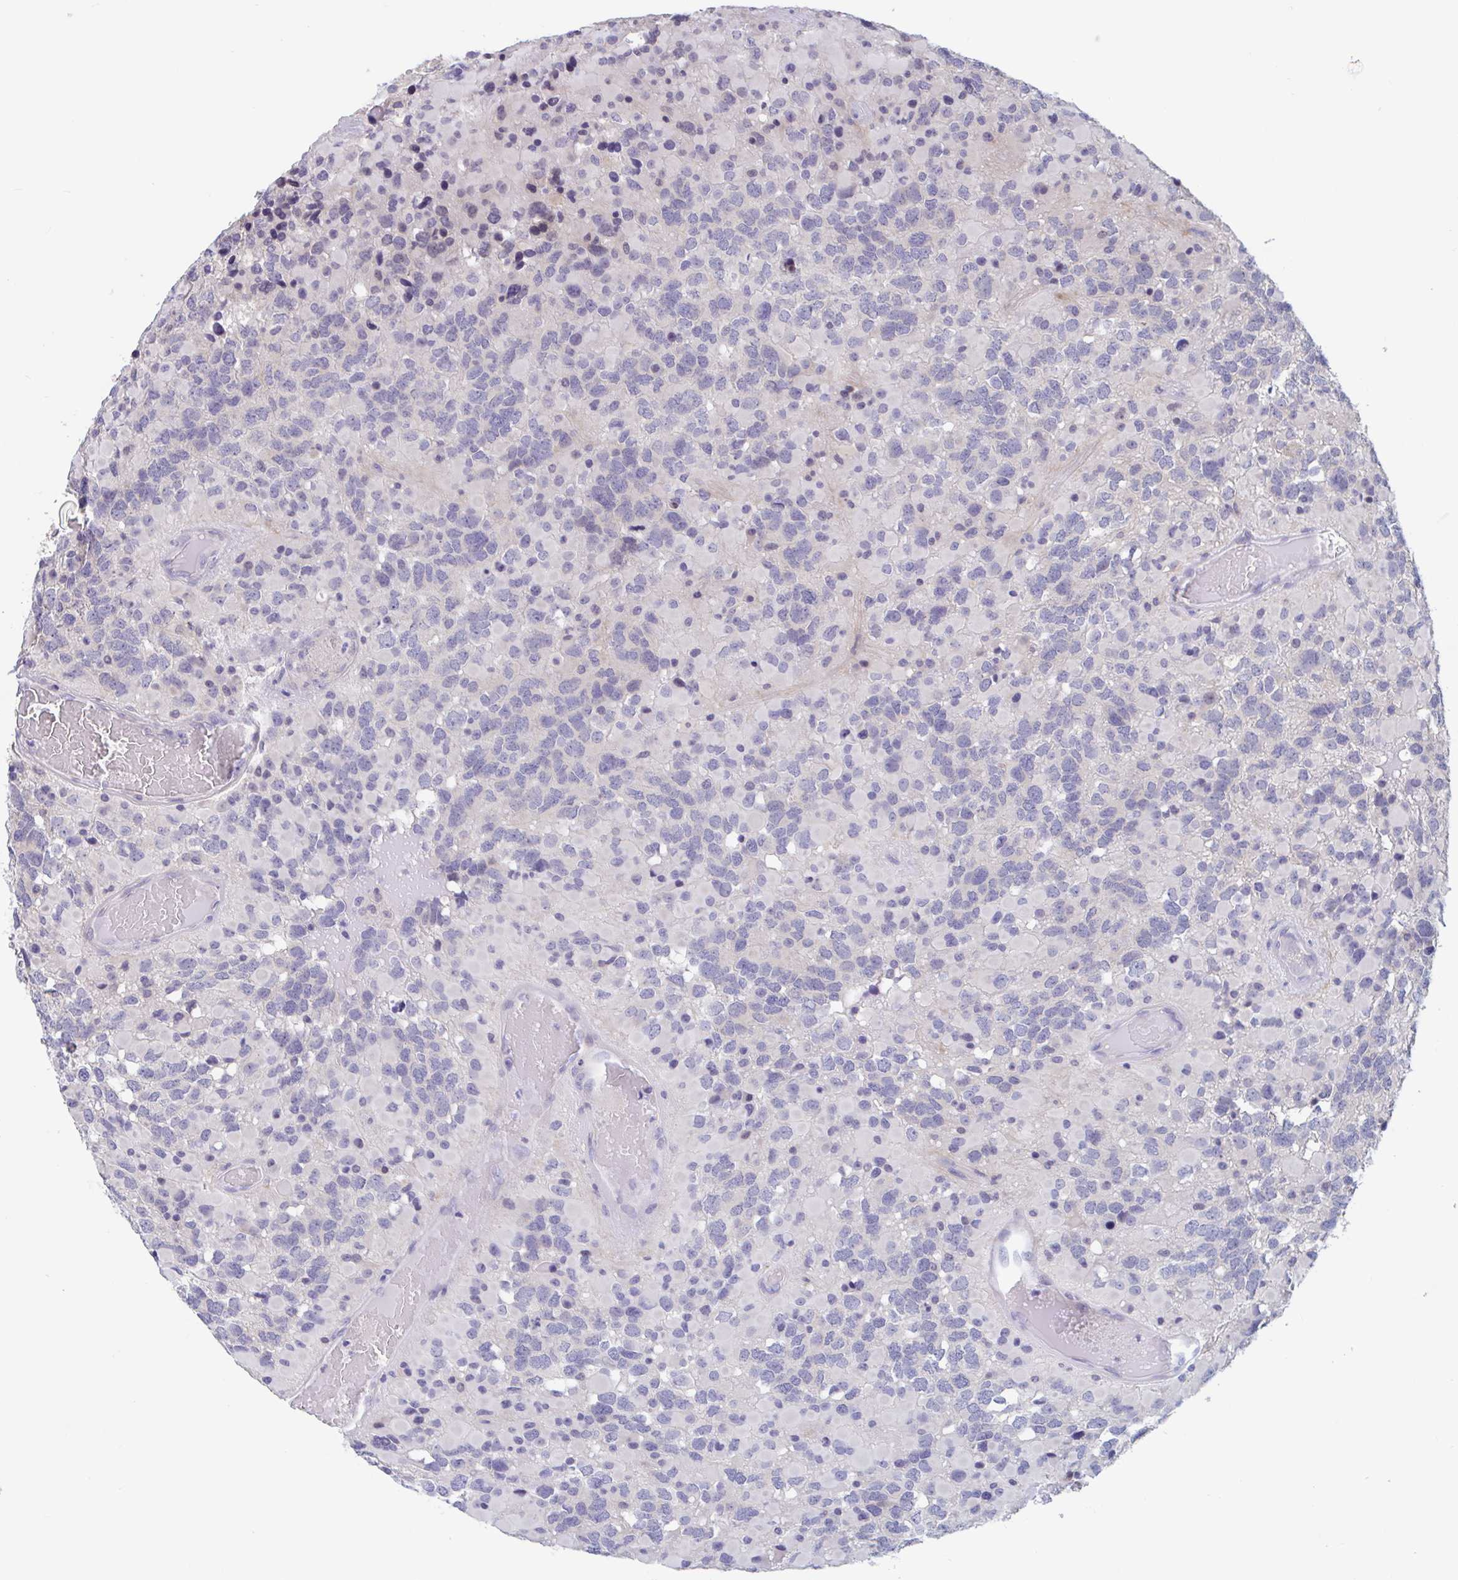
{"staining": {"intensity": "negative", "quantity": "none", "location": "none"}, "tissue": "glioma", "cell_type": "Tumor cells", "image_type": "cancer", "snomed": [{"axis": "morphology", "description": "Glioma, malignant, High grade"}, {"axis": "topography", "description": "Brain"}], "caption": "The immunohistochemistry (IHC) photomicrograph has no significant staining in tumor cells of glioma tissue.", "gene": "UNKL", "patient": {"sex": "female", "age": 40}}